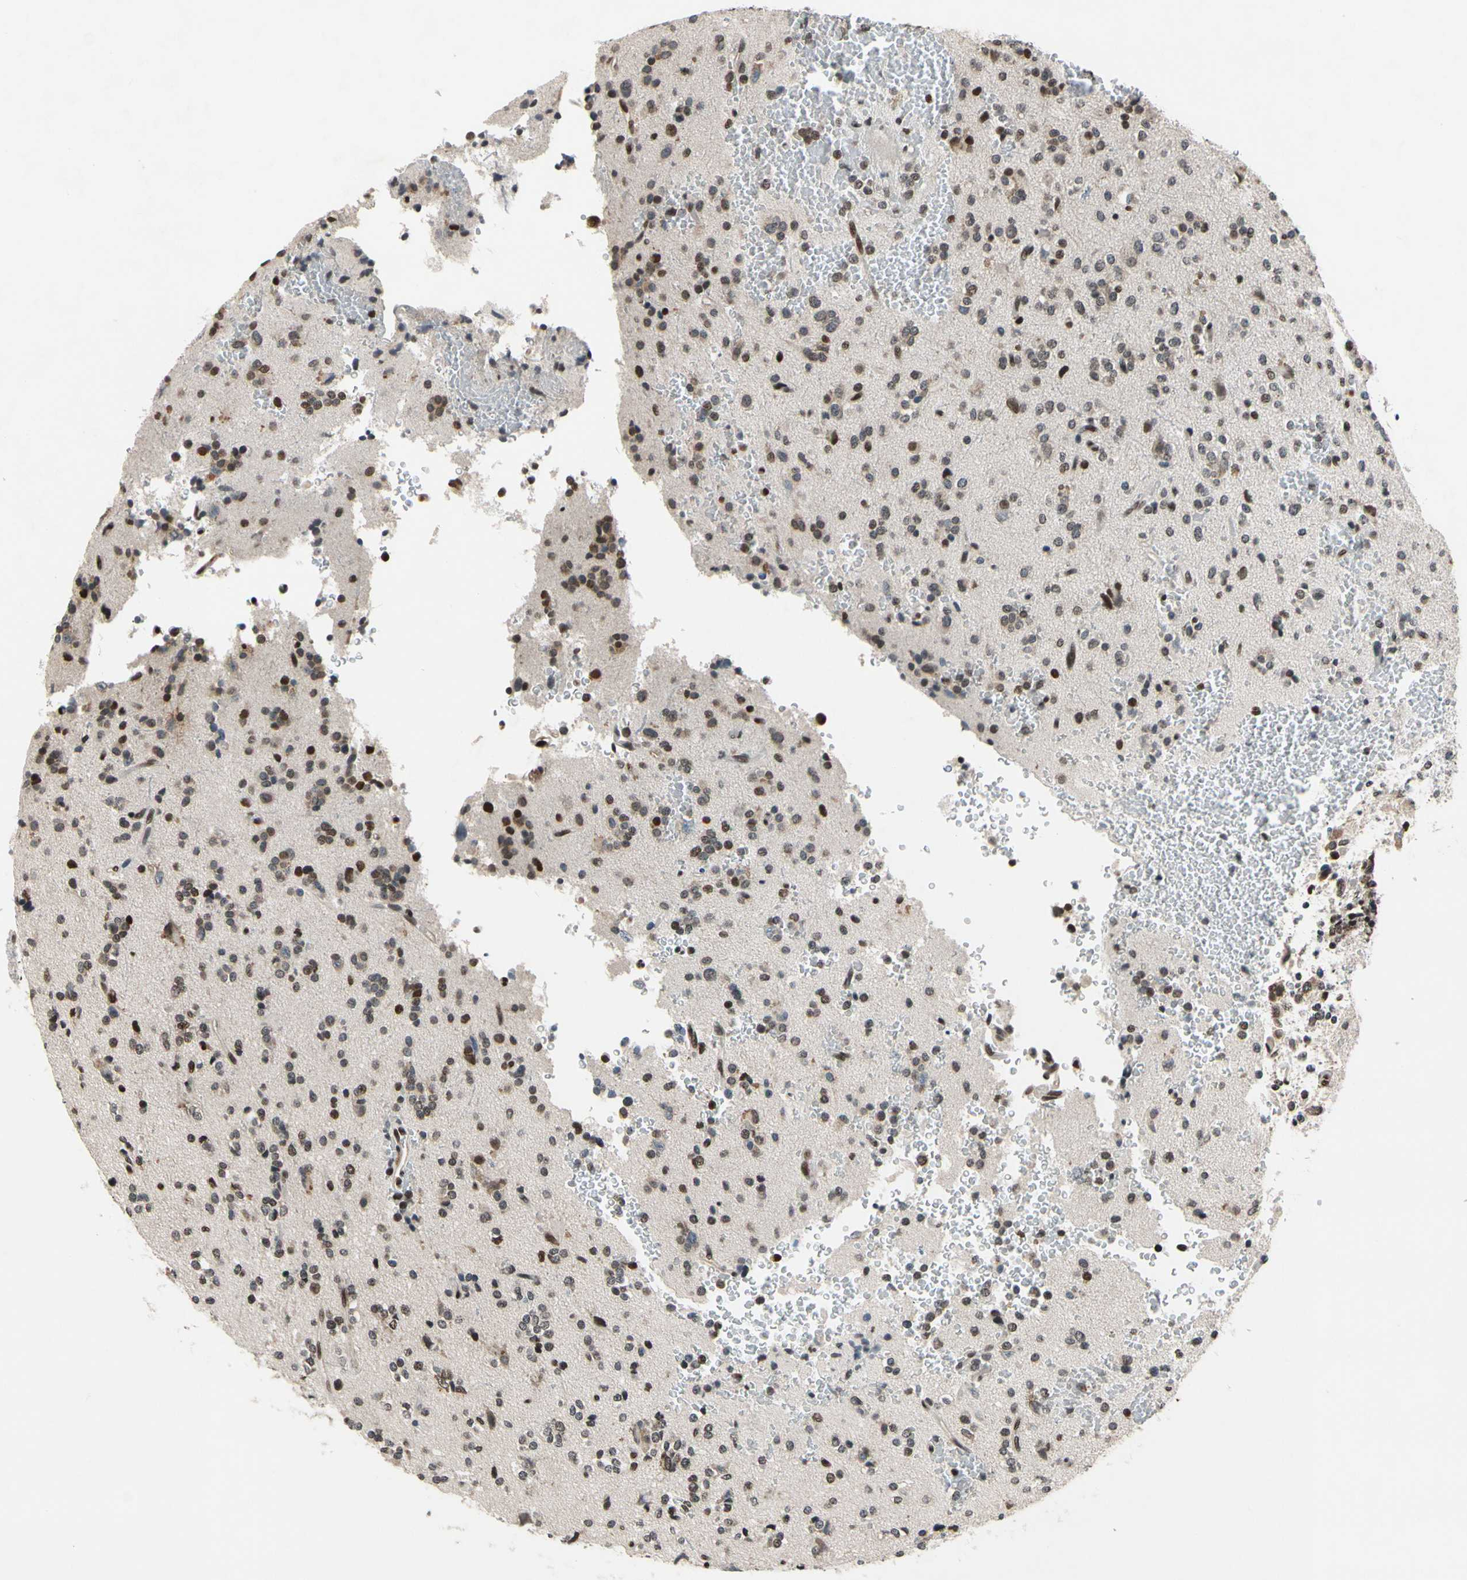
{"staining": {"intensity": "strong", "quantity": "25%-75%", "location": "nuclear"}, "tissue": "glioma", "cell_type": "Tumor cells", "image_type": "cancer", "snomed": [{"axis": "morphology", "description": "Glioma, malignant, High grade"}, {"axis": "topography", "description": "Brain"}], "caption": "Protein staining shows strong nuclear staining in about 25%-75% of tumor cells in malignant glioma (high-grade).", "gene": "RECQL", "patient": {"sex": "male", "age": 47}}